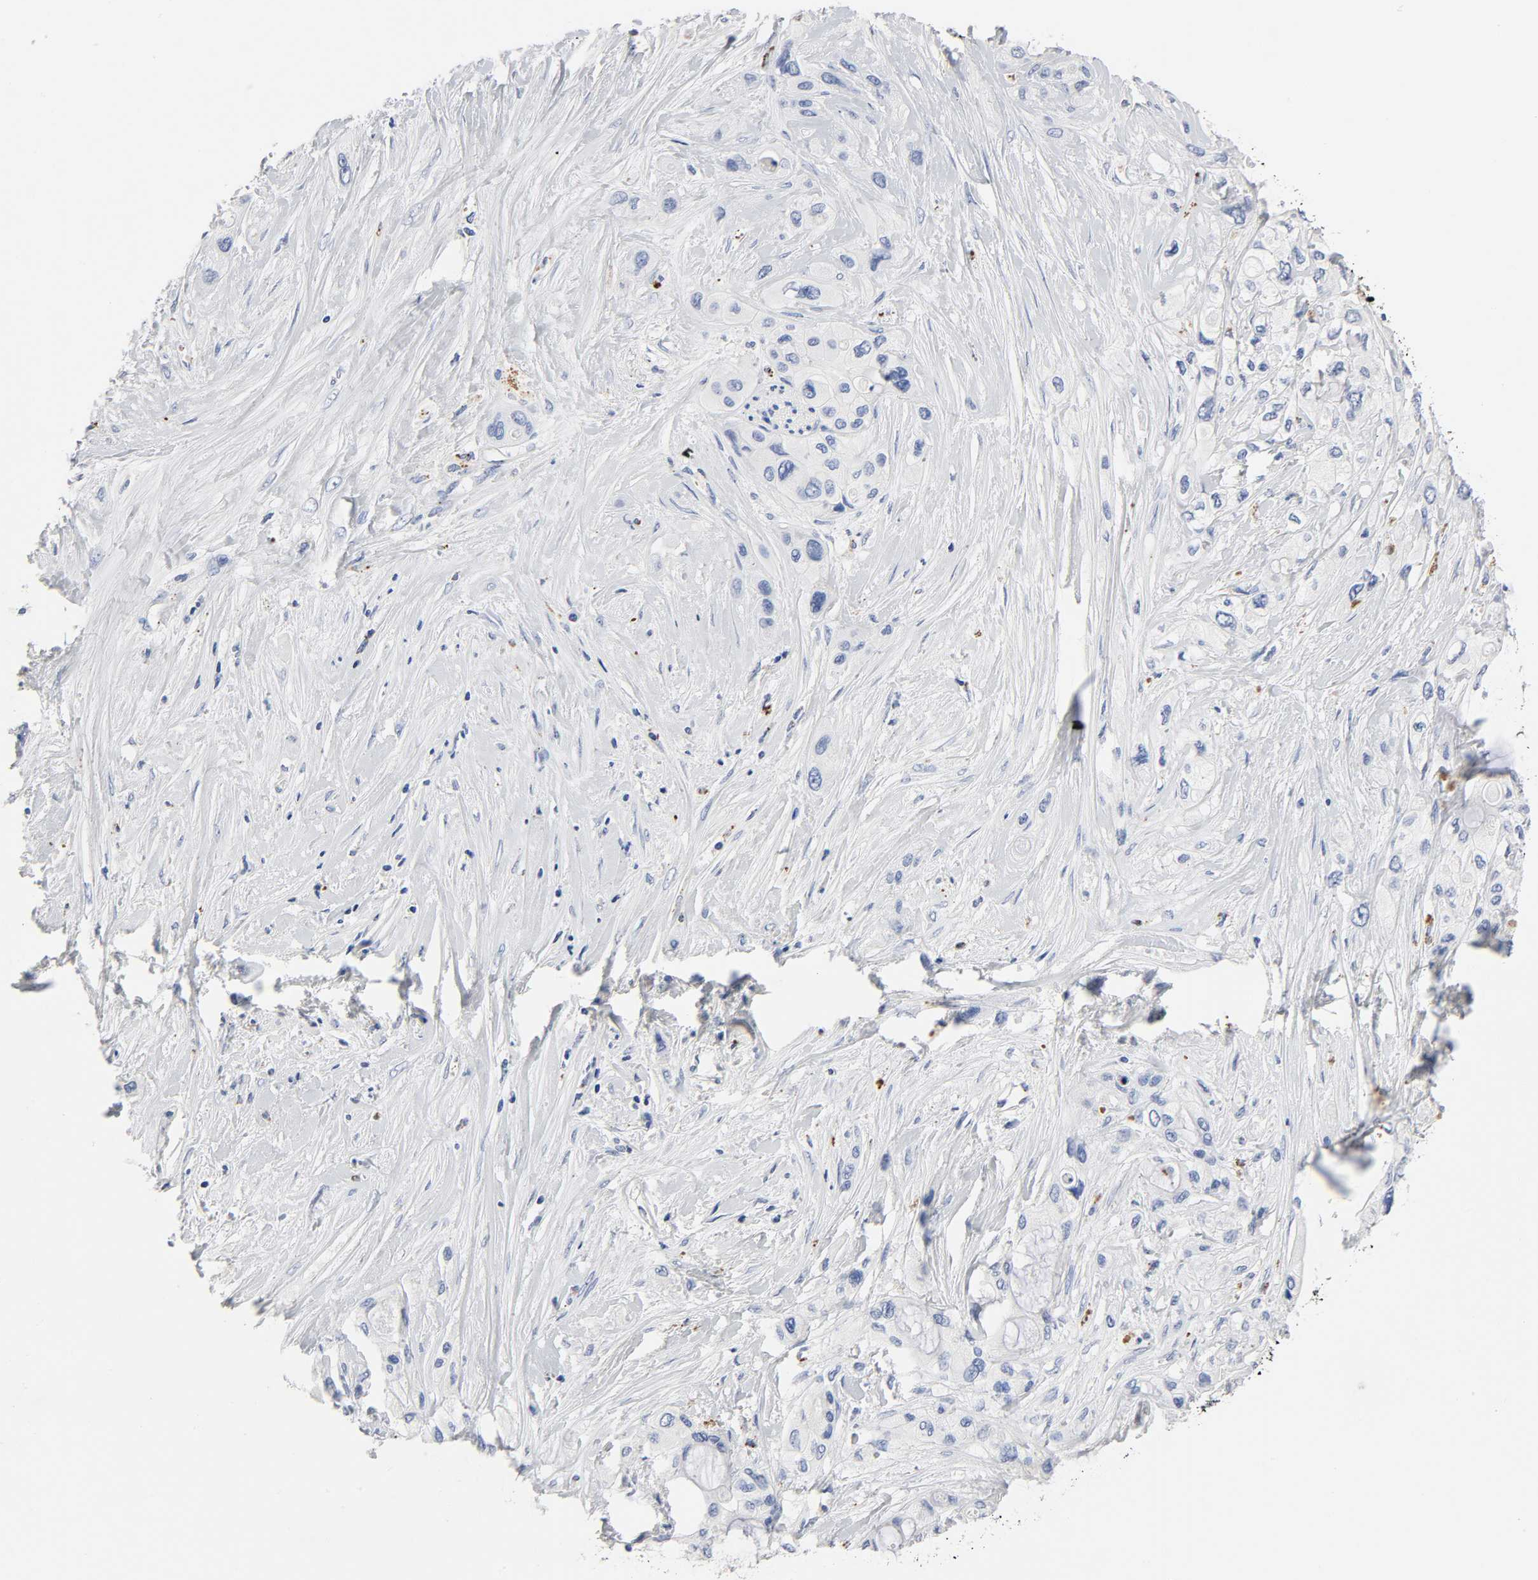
{"staining": {"intensity": "negative", "quantity": "none", "location": "none"}, "tissue": "pancreatic cancer", "cell_type": "Tumor cells", "image_type": "cancer", "snomed": [{"axis": "morphology", "description": "Adenocarcinoma, NOS"}, {"axis": "topography", "description": "Pancreas"}], "caption": "A high-resolution image shows immunohistochemistry staining of pancreatic cancer, which exhibits no significant expression in tumor cells.", "gene": "PLP1", "patient": {"sex": "female", "age": 59}}